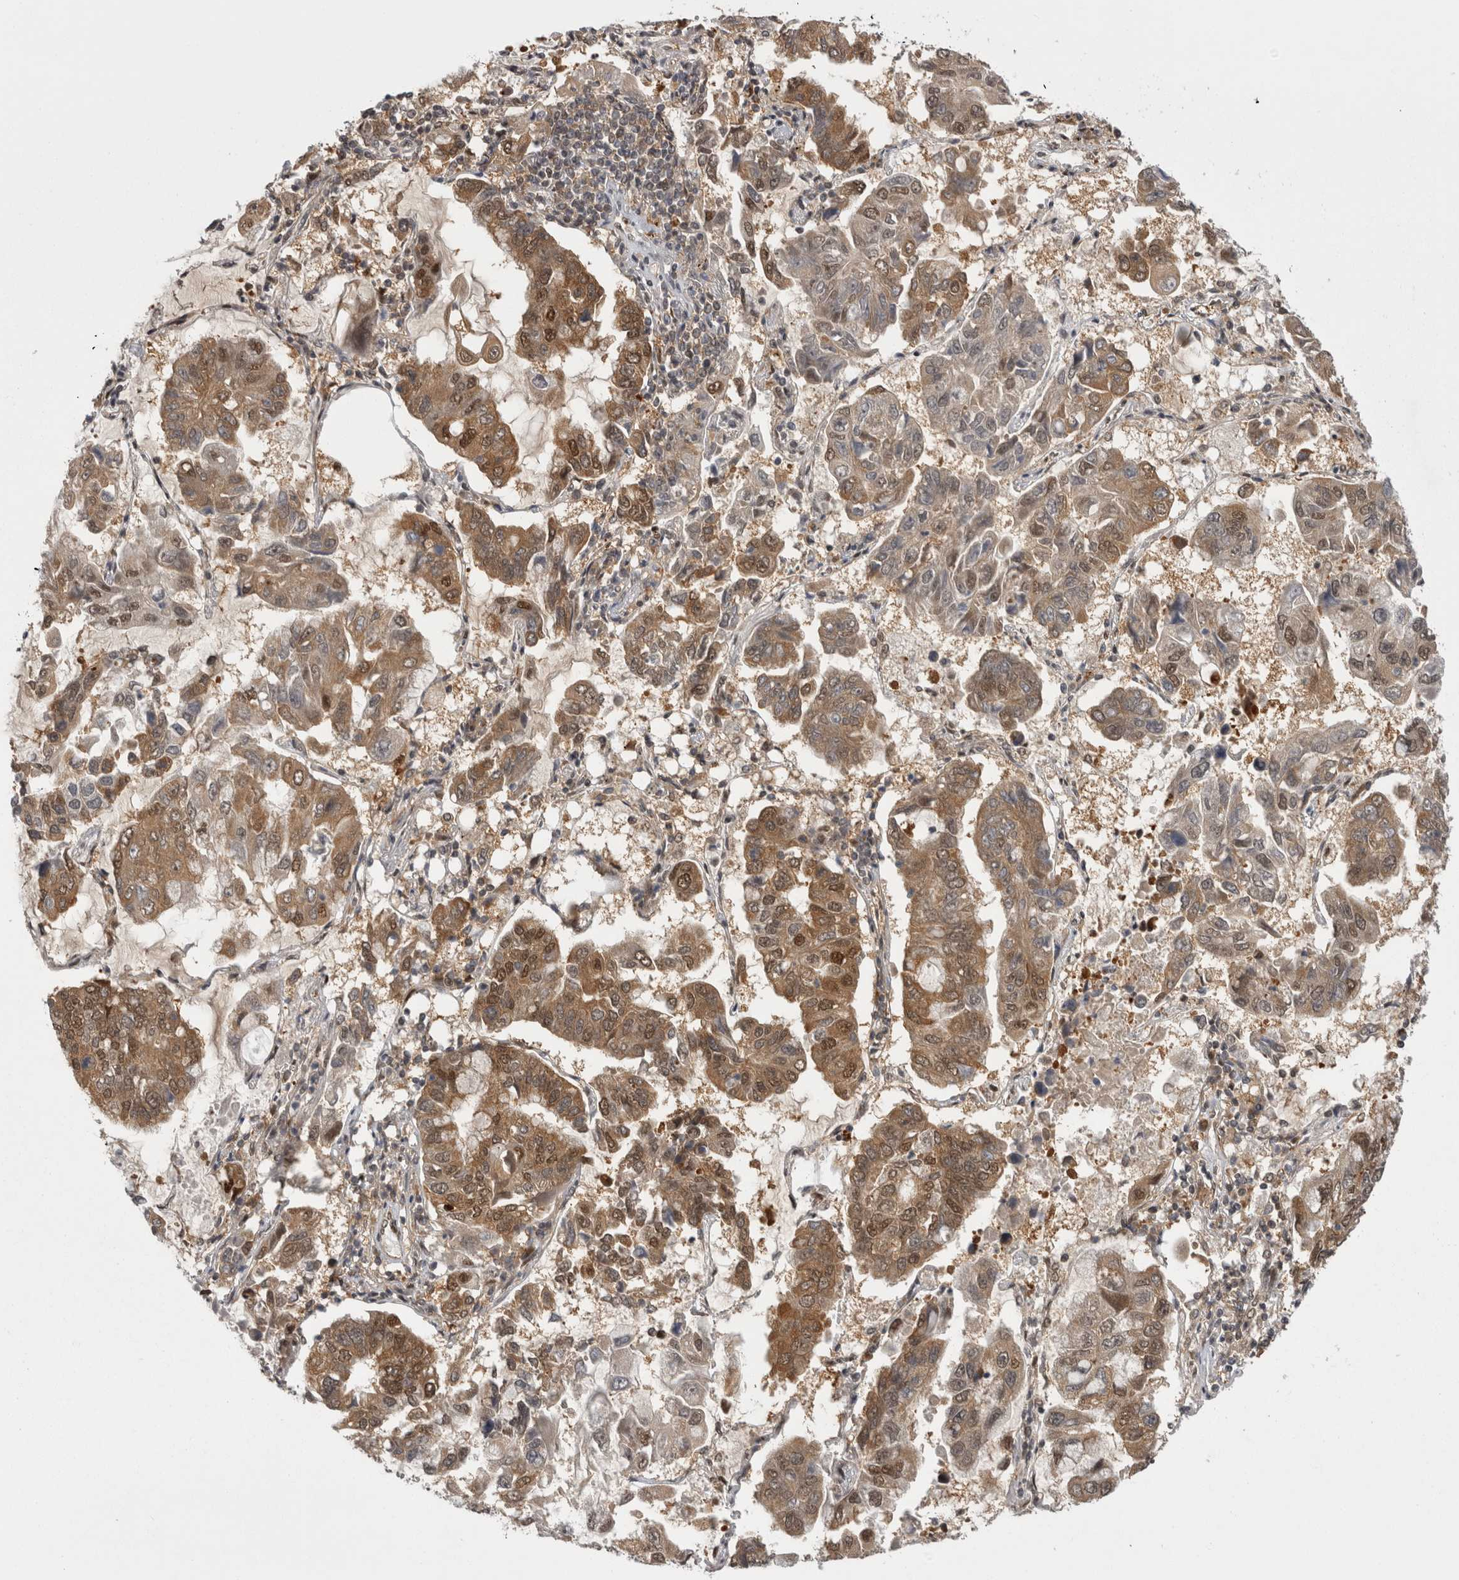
{"staining": {"intensity": "moderate", "quantity": ">75%", "location": "cytoplasmic/membranous,nuclear"}, "tissue": "lung cancer", "cell_type": "Tumor cells", "image_type": "cancer", "snomed": [{"axis": "morphology", "description": "Adenocarcinoma, NOS"}, {"axis": "topography", "description": "Lung"}], "caption": "The image demonstrates a brown stain indicating the presence of a protein in the cytoplasmic/membranous and nuclear of tumor cells in lung cancer. (Stains: DAB (3,3'-diaminobenzidine) in brown, nuclei in blue, Microscopy: brightfield microscopy at high magnification).", "gene": "PSMB2", "patient": {"sex": "male", "age": 64}}